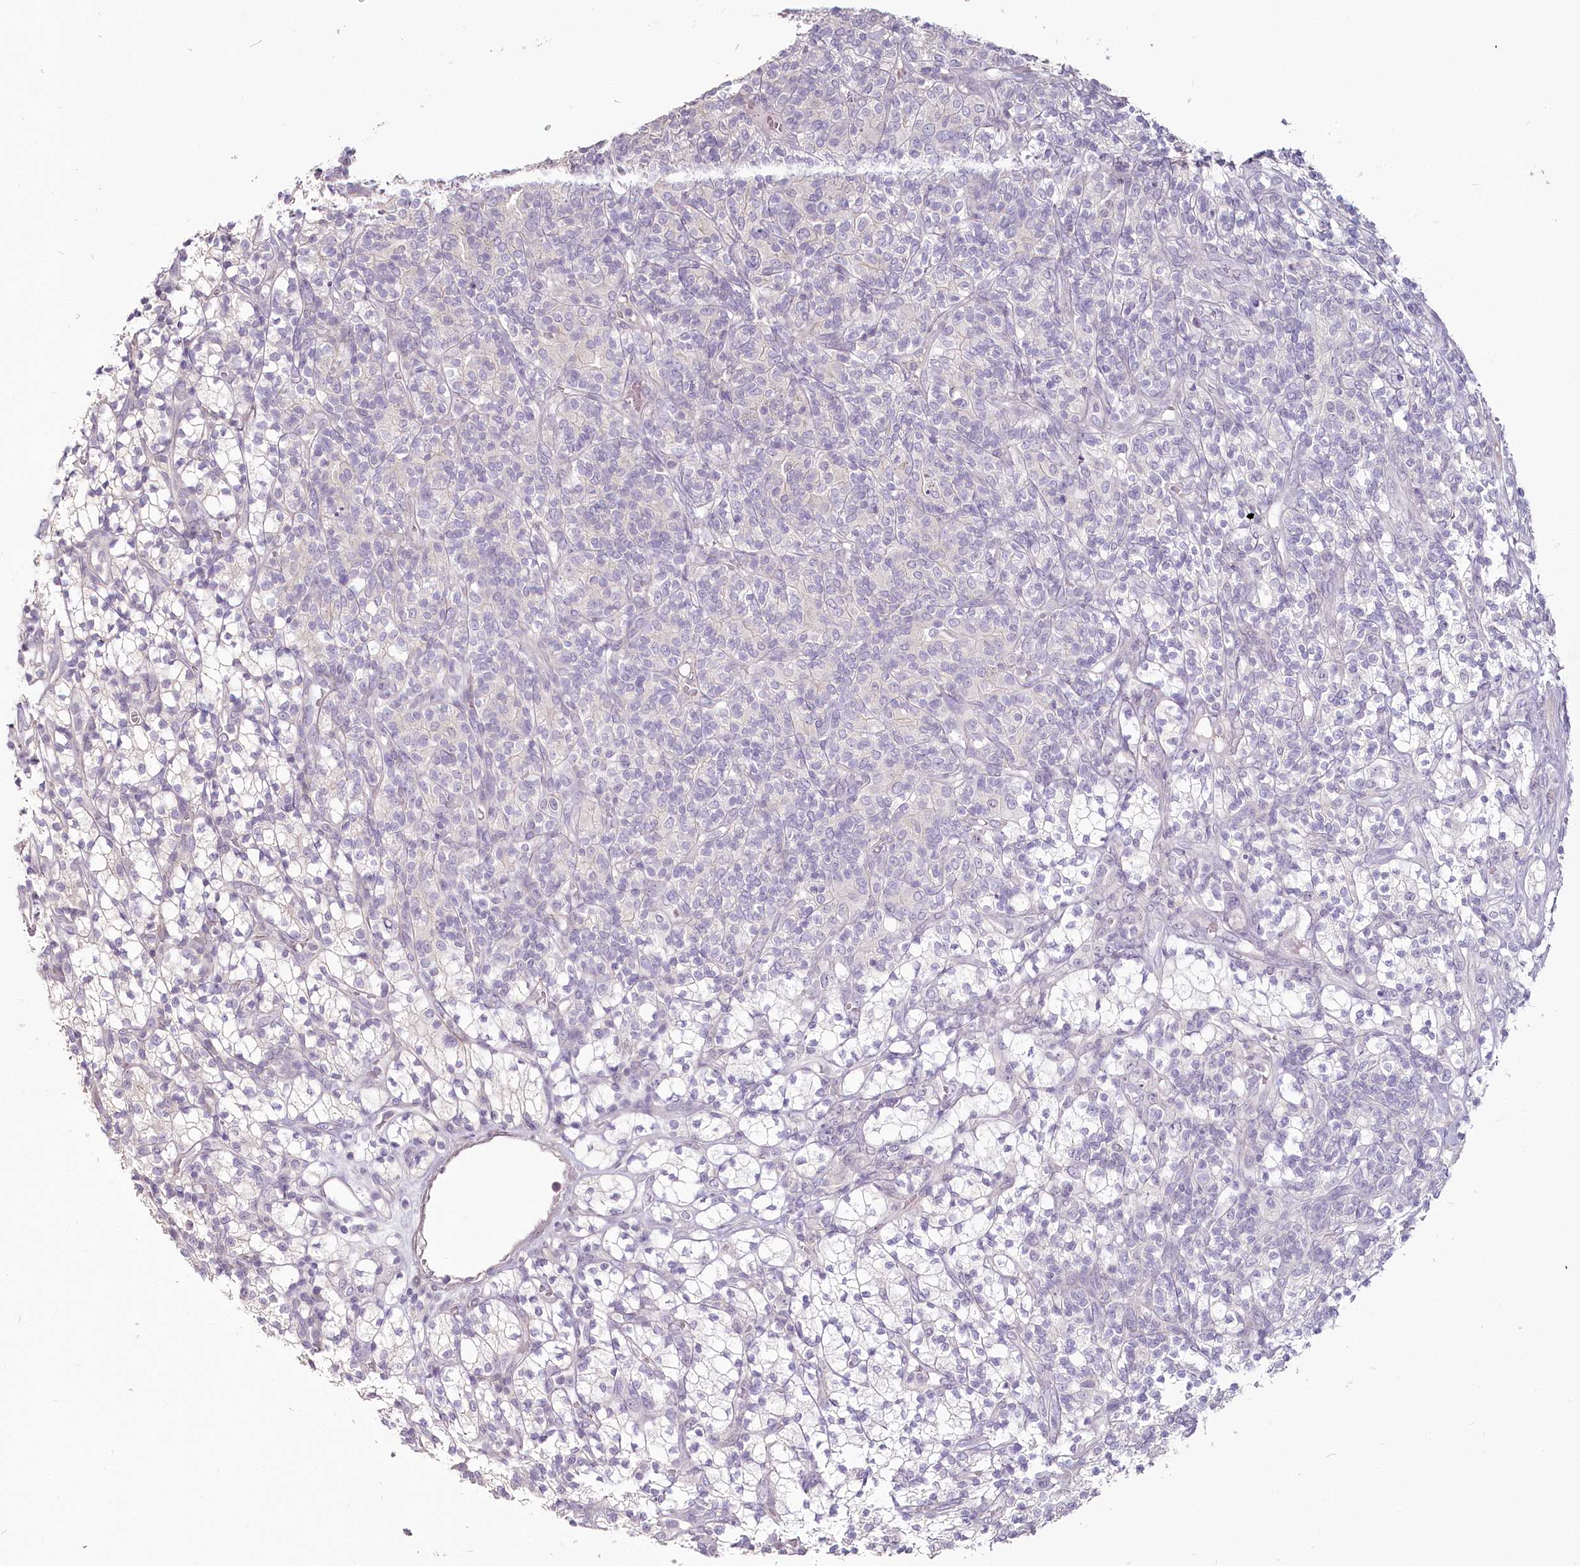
{"staining": {"intensity": "negative", "quantity": "none", "location": "none"}, "tissue": "renal cancer", "cell_type": "Tumor cells", "image_type": "cancer", "snomed": [{"axis": "morphology", "description": "Adenocarcinoma, NOS"}, {"axis": "topography", "description": "Kidney"}], "caption": "High magnification brightfield microscopy of renal cancer stained with DAB (brown) and counterstained with hematoxylin (blue): tumor cells show no significant staining.", "gene": "USP11", "patient": {"sex": "male", "age": 77}}